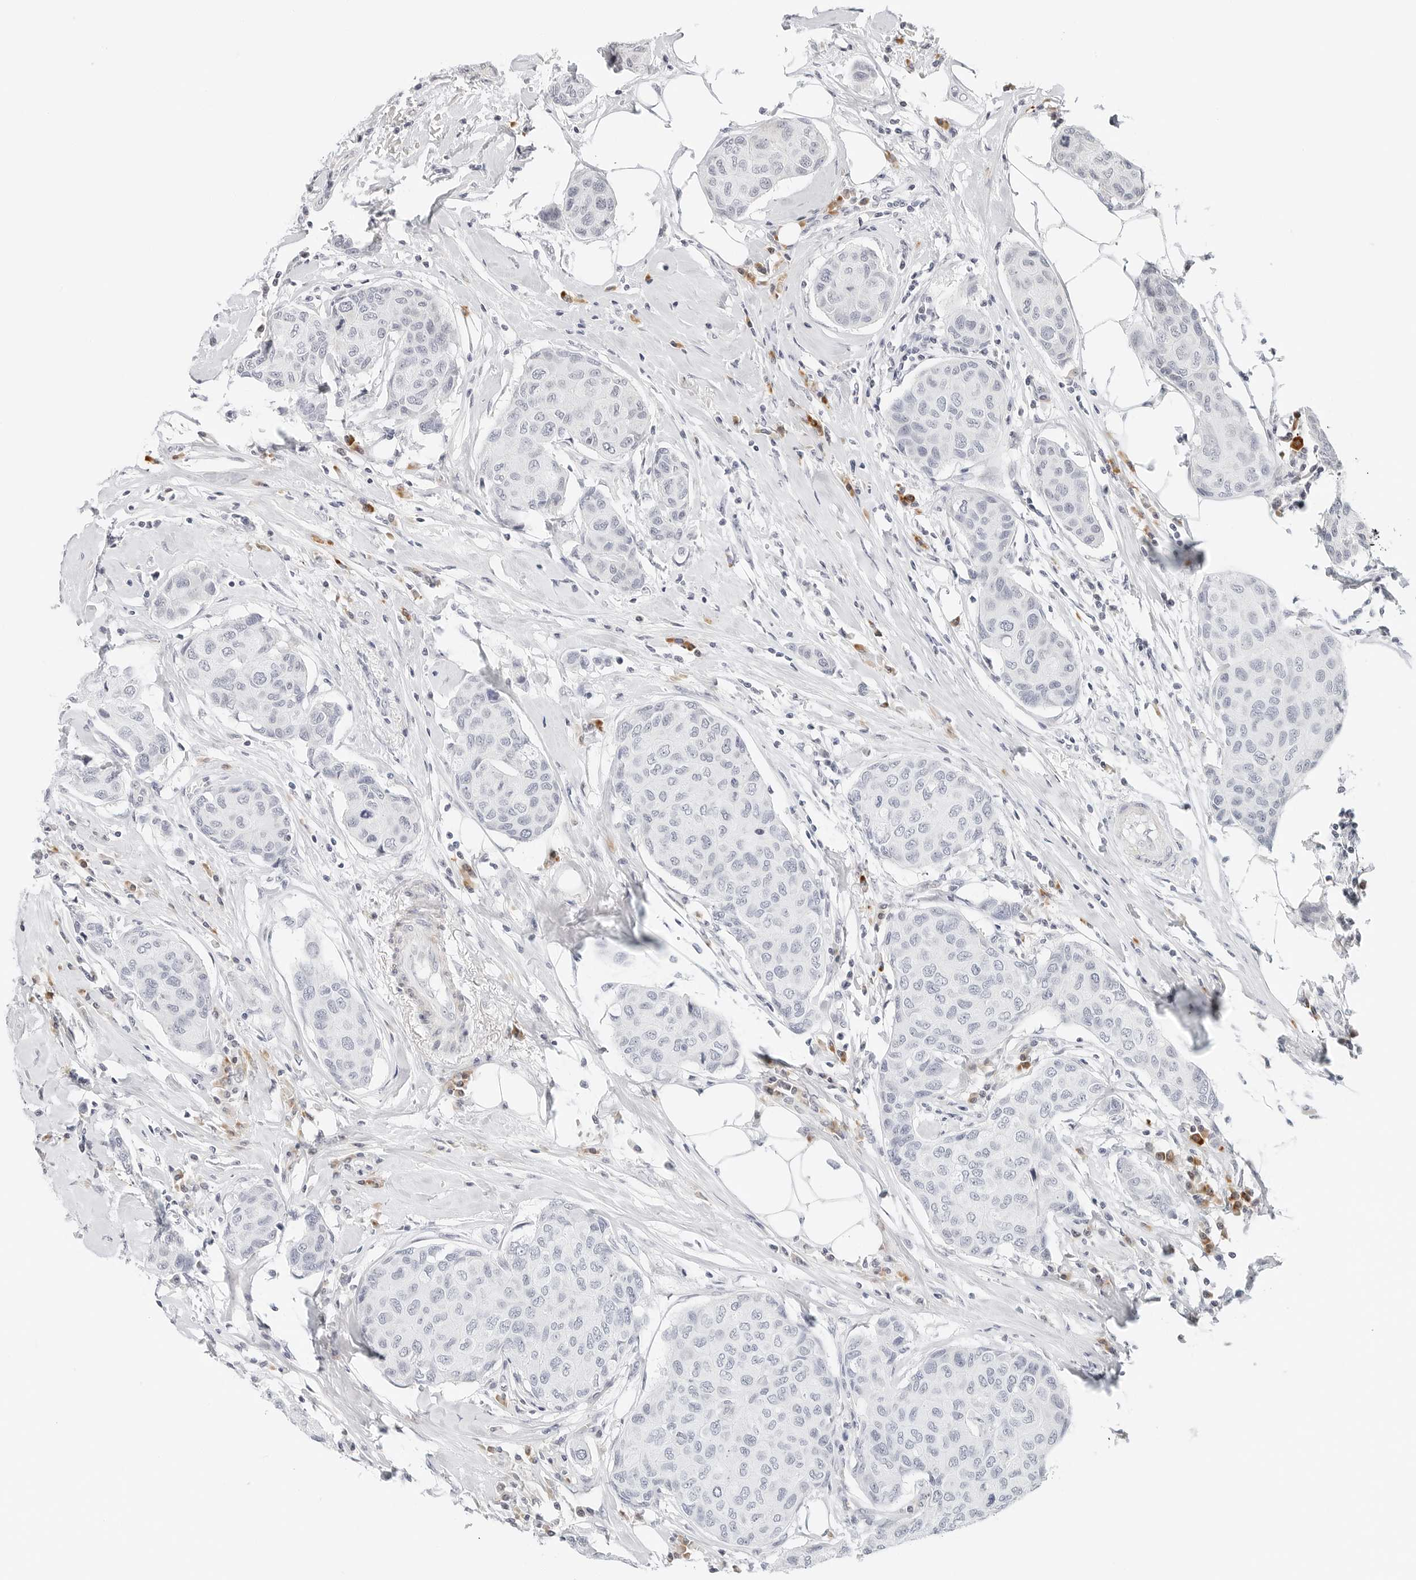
{"staining": {"intensity": "negative", "quantity": "none", "location": "none"}, "tissue": "breast cancer", "cell_type": "Tumor cells", "image_type": "cancer", "snomed": [{"axis": "morphology", "description": "Duct carcinoma"}, {"axis": "topography", "description": "Breast"}], "caption": "Immunohistochemical staining of human breast cancer (intraductal carcinoma) shows no significant staining in tumor cells.", "gene": "PARP10", "patient": {"sex": "female", "age": 80}}